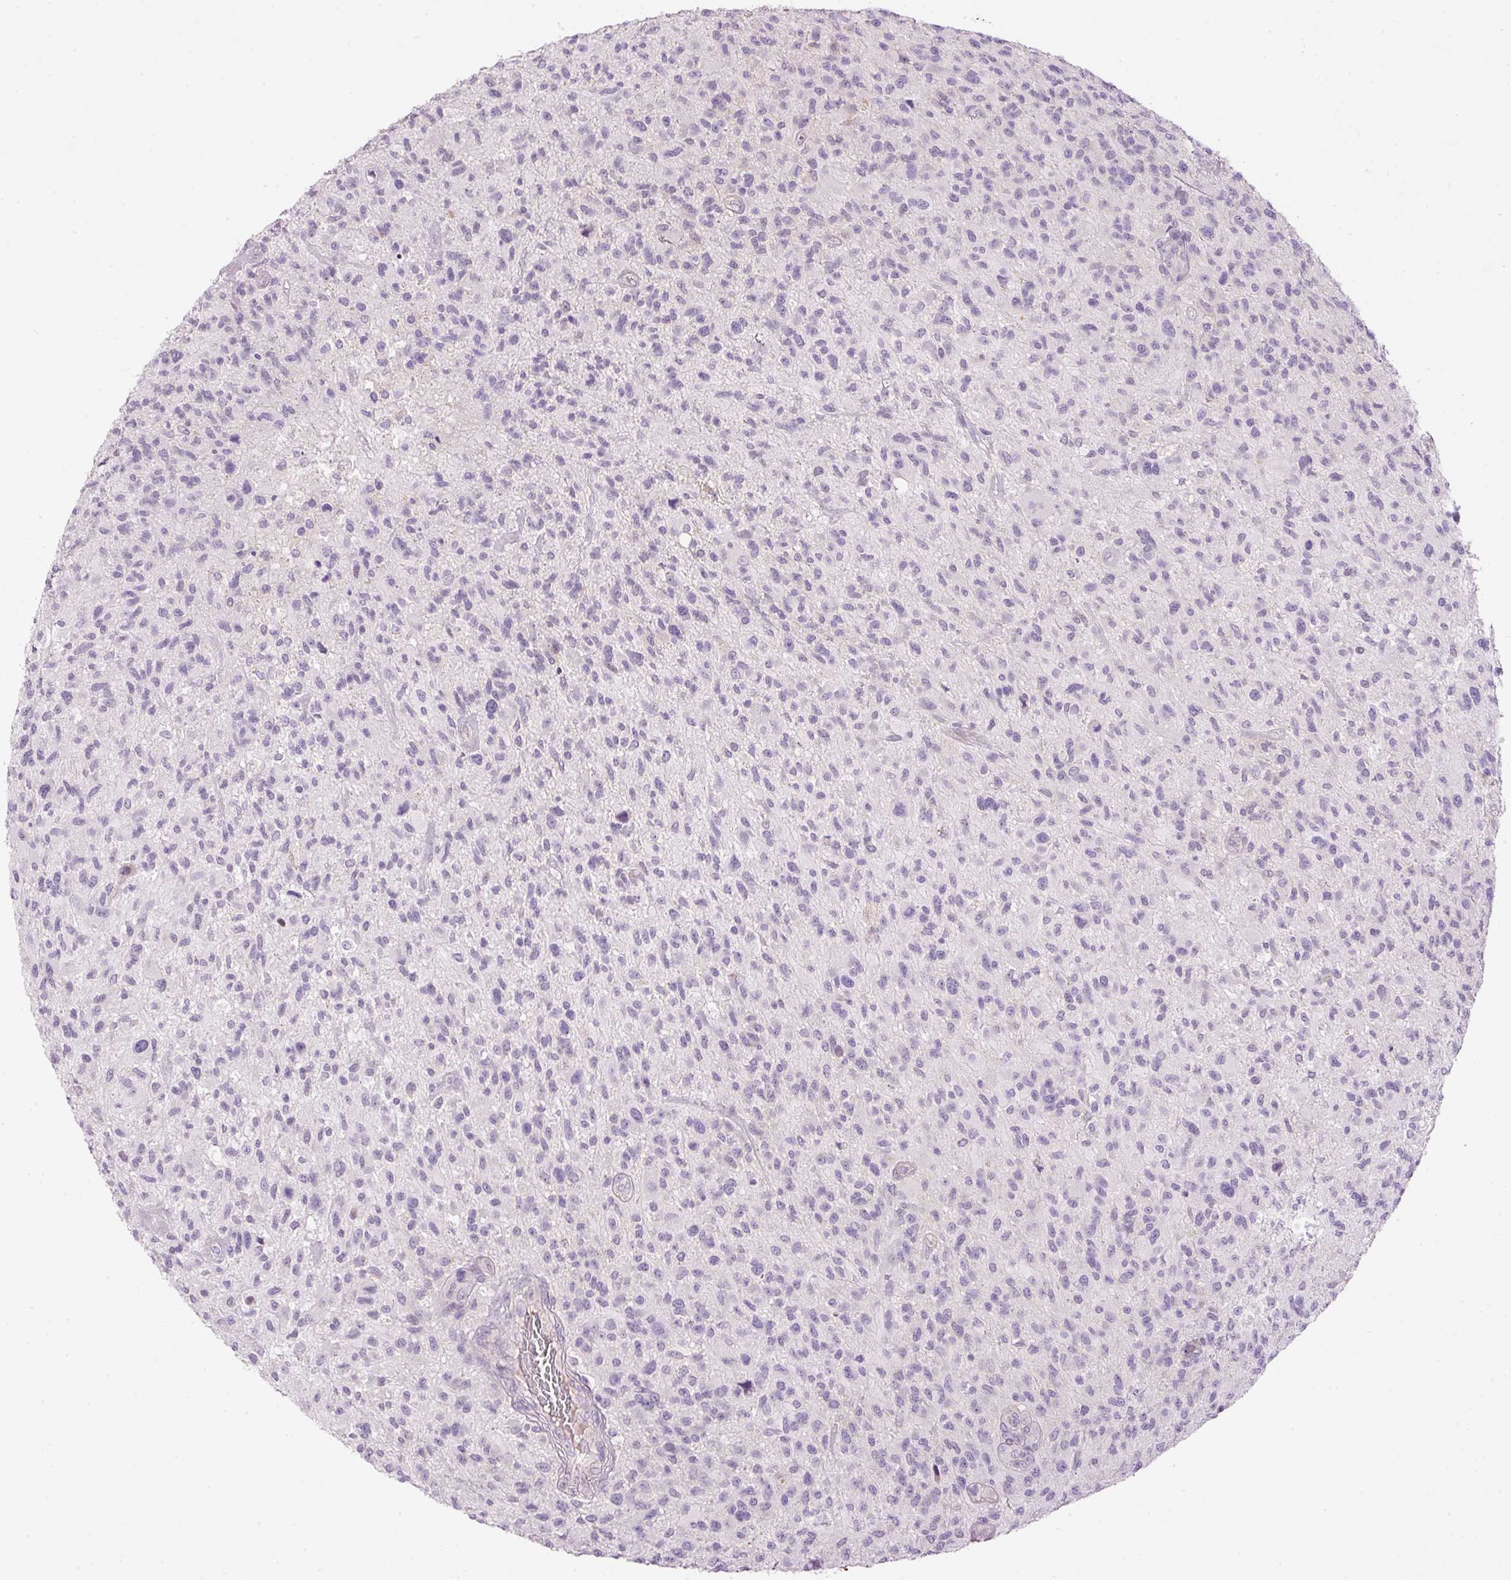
{"staining": {"intensity": "negative", "quantity": "none", "location": "none"}, "tissue": "glioma", "cell_type": "Tumor cells", "image_type": "cancer", "snomed": [{"axis": "morphology", "description": "Glioma, malignant, High grade"}, {"axis": "topography", "description": "Brain"}], "caption": "Immunohistochemical staining of human glioma reveals no significant positivity in tumor cells.", "gene": "SRC", "patient": {"sex": "male", "age": 47}}